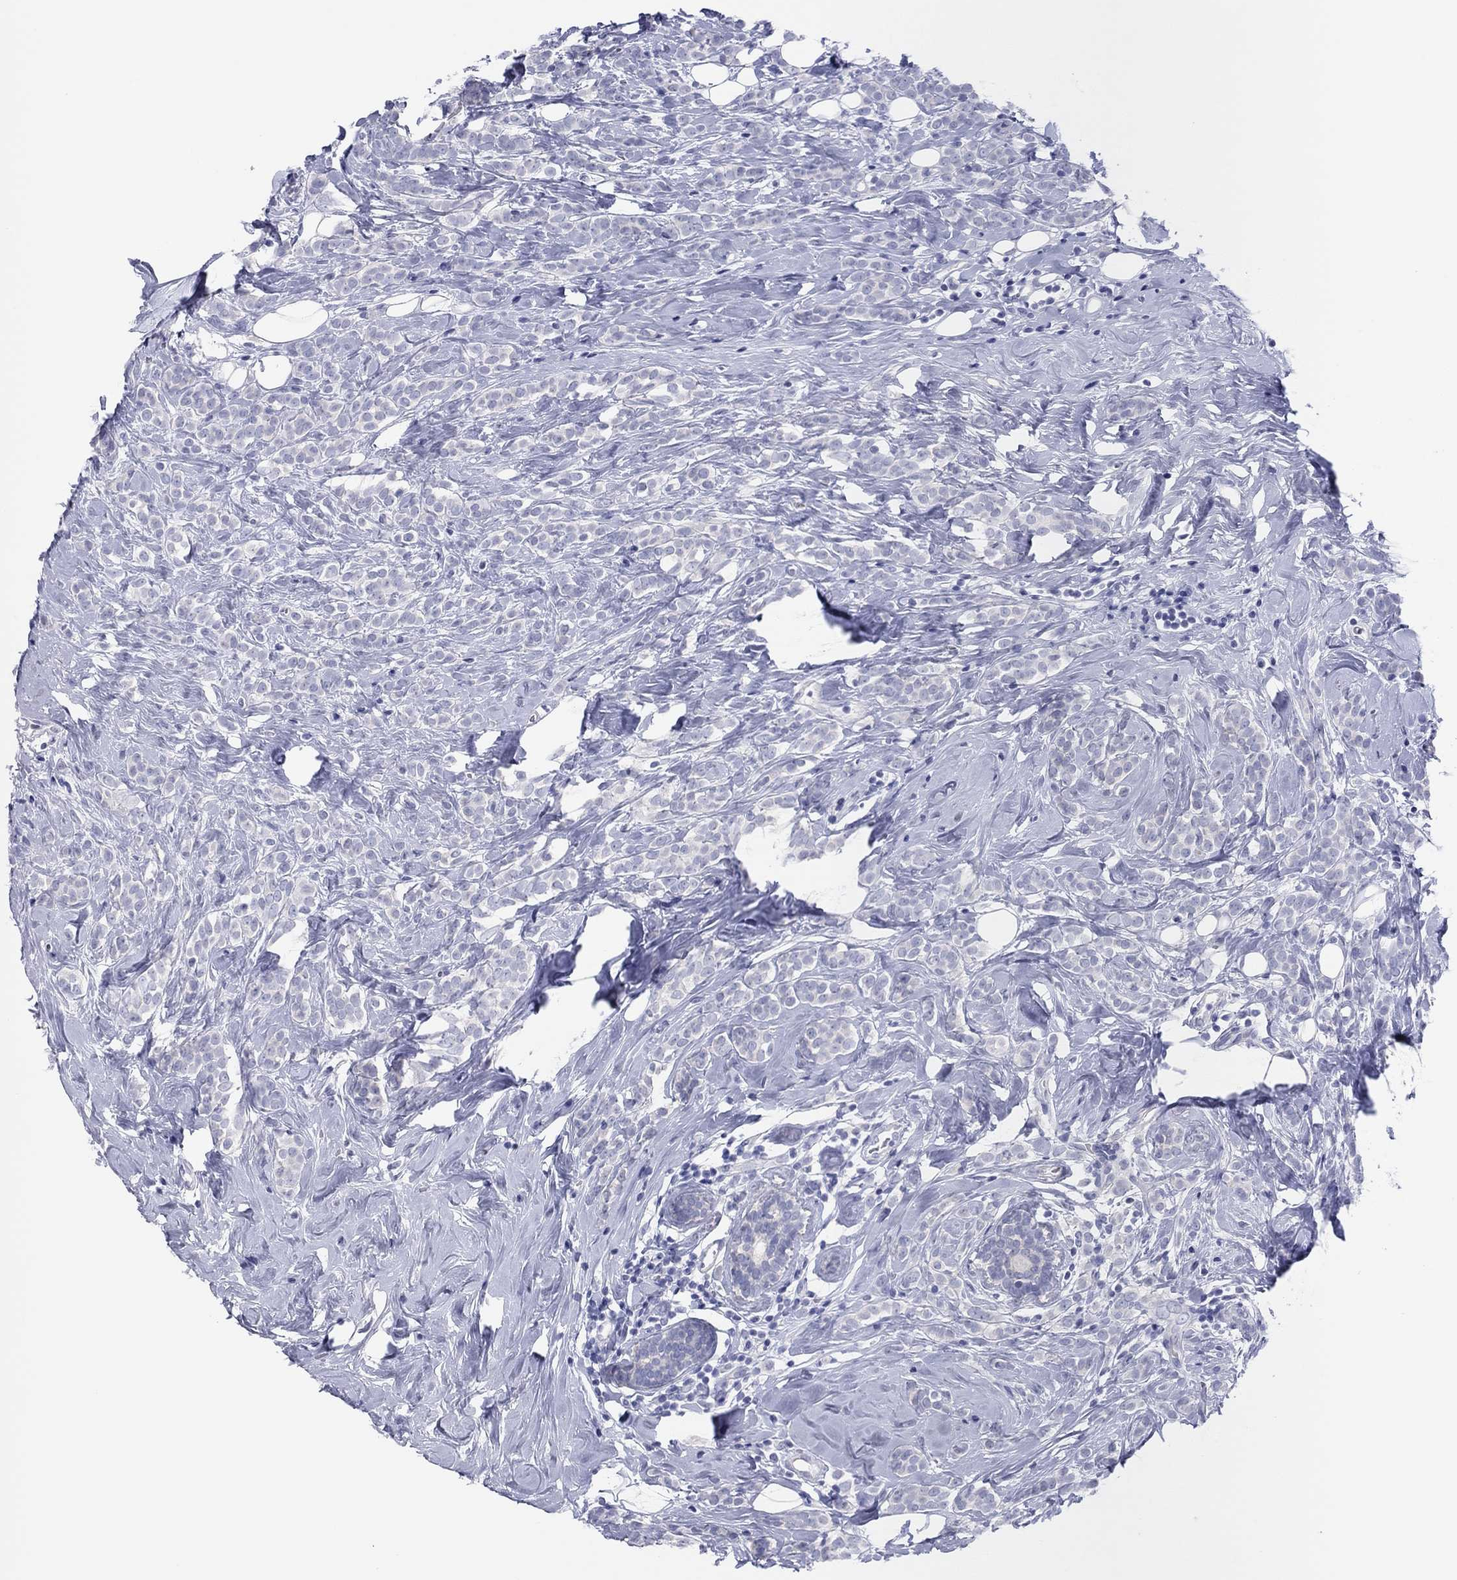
{"staining": {"intensity": "negative", "quantity": "none", "location": "none"}, "tissue": "breast cancer", "cell_type": "Tumor cells", "image_type": "cancer", "snomed": [{"axis": "morphology", "description": "Lobular carcinoma"}, {"axis": "topography", "description": "Breast"}], "caption": "Protein analysis of lobular carcinoma (breast) demonstrates no significant positivity in tumor cells.", "gene": "CPNE6", "patient": {"sex": "female", "age": 49}}